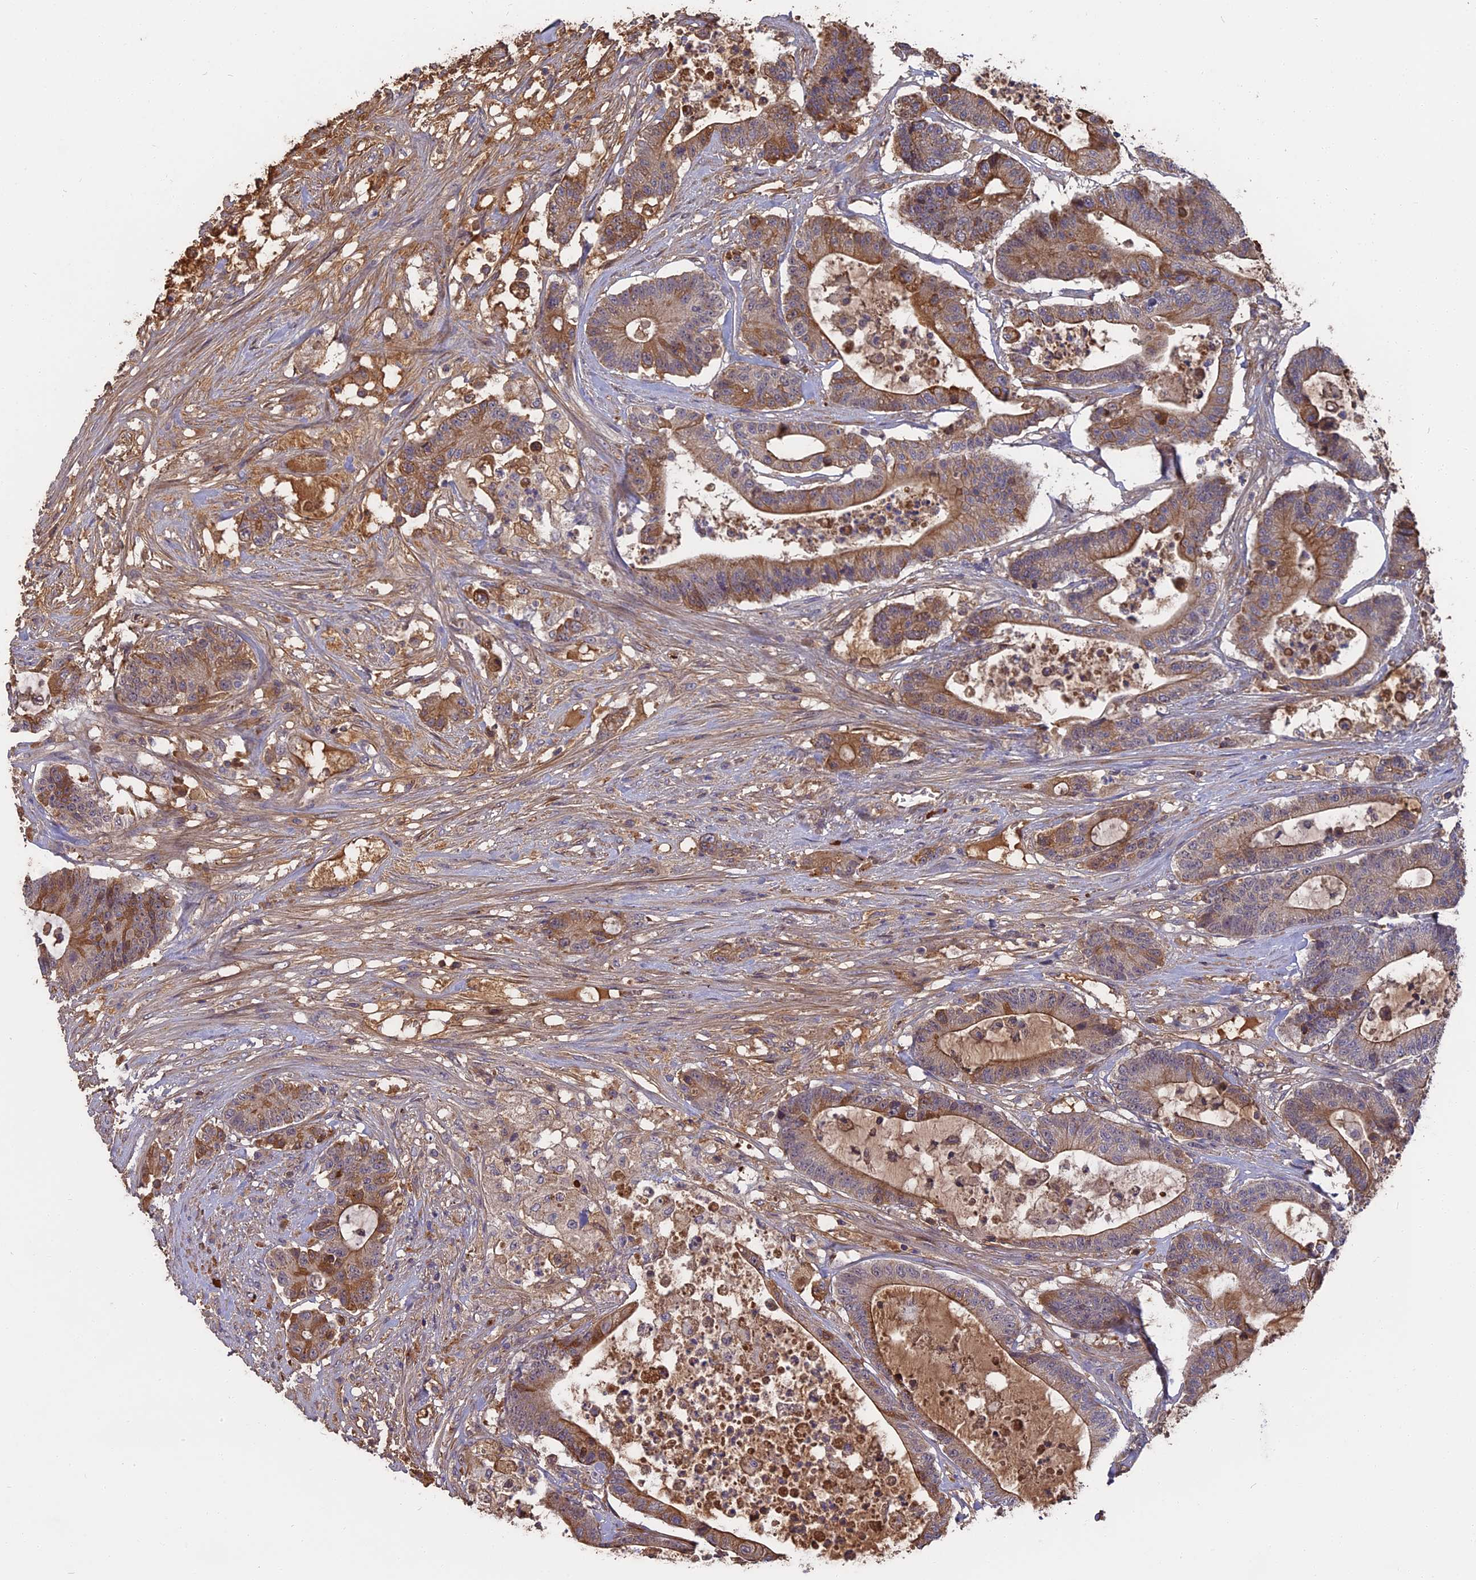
{"staining": {"intensity": "moderate", "quantity": ">75%", "location": "cytoplasmic/membranous"}, "tissue": "colorectal cancer", "cell_type": "Tumor cells", "image_type": "cancer", "snomed": [{"axis": "morphology", "description": "Adenocarcinoma, NOS"}, {"axis": "topography", "description": "Colon"}], "caption": "A brown stain shows moderate cytoplasmic/membranous positivity of a protein in adenocarcinoma (colorectal) tumor cells. The staining was performed using DAB, with brown indicating positive protein expression. Nuclei are stained blue with hematoxylin.", "gene": "ERMAP", "patient": {"sex": "female", "age": 84}}